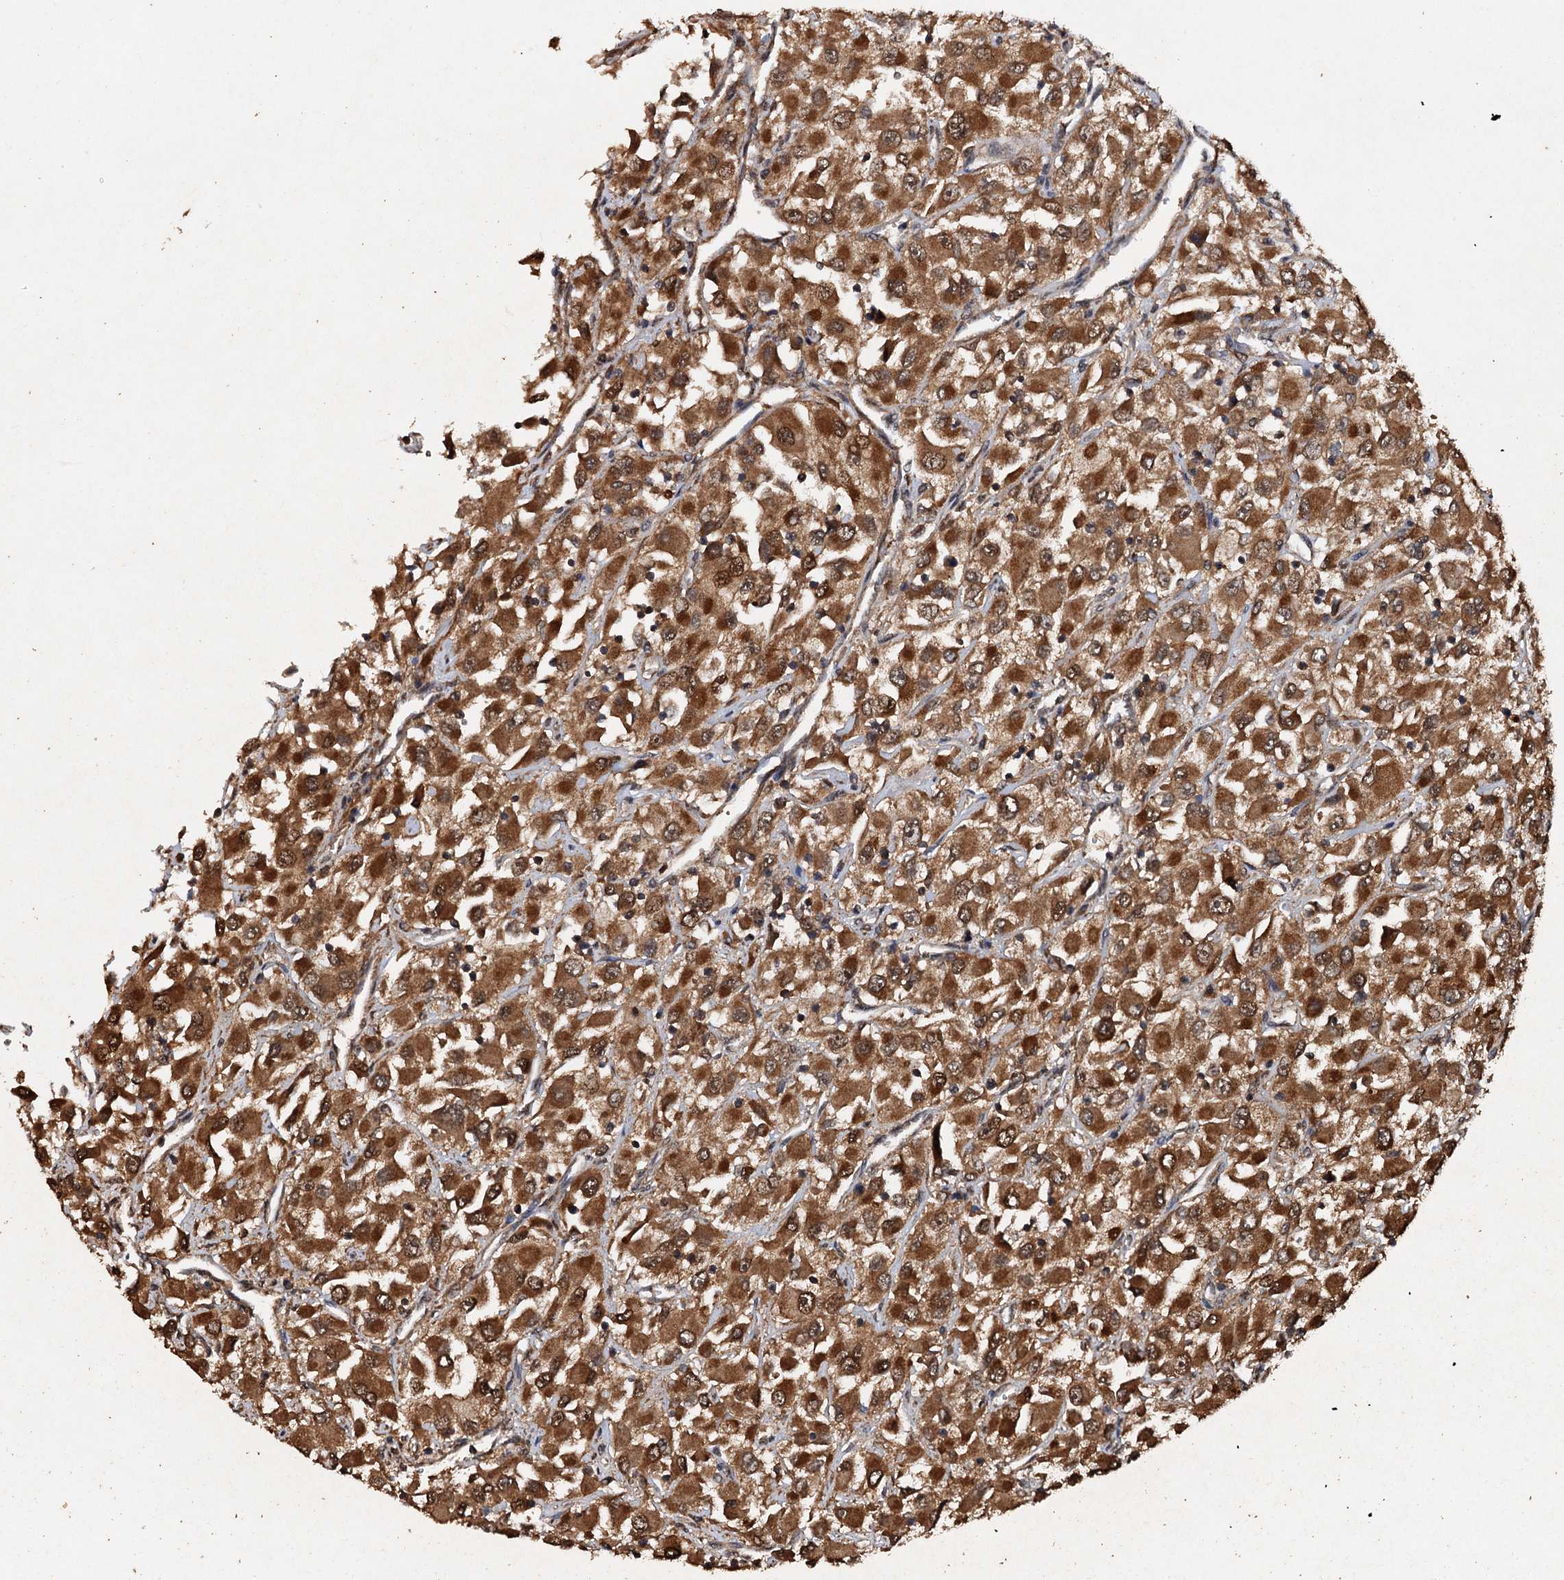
{"staining": {"intensity": "strong", "quantity": ">75%", "location": "cytoplasmic/membranous,nuclear"}, "tissue": "renal cancer", "cell_type": "Tumor cells", "image_type": "cancer", "snomed": [{"axis": "morphology", "description": "Adenocarcinoma, NOS"}, {"axis": "topography", "description": "Kidney"}], "caption": "Renal cancer (adenocarcinoma) stained for a protein (brown) exhibits strong cytoplasmic/membranous and nuclear positive expression in approximately >75% of tumor cells.", "gene": "PSMD9", "patient": {"sex": "female", "age": 52}}